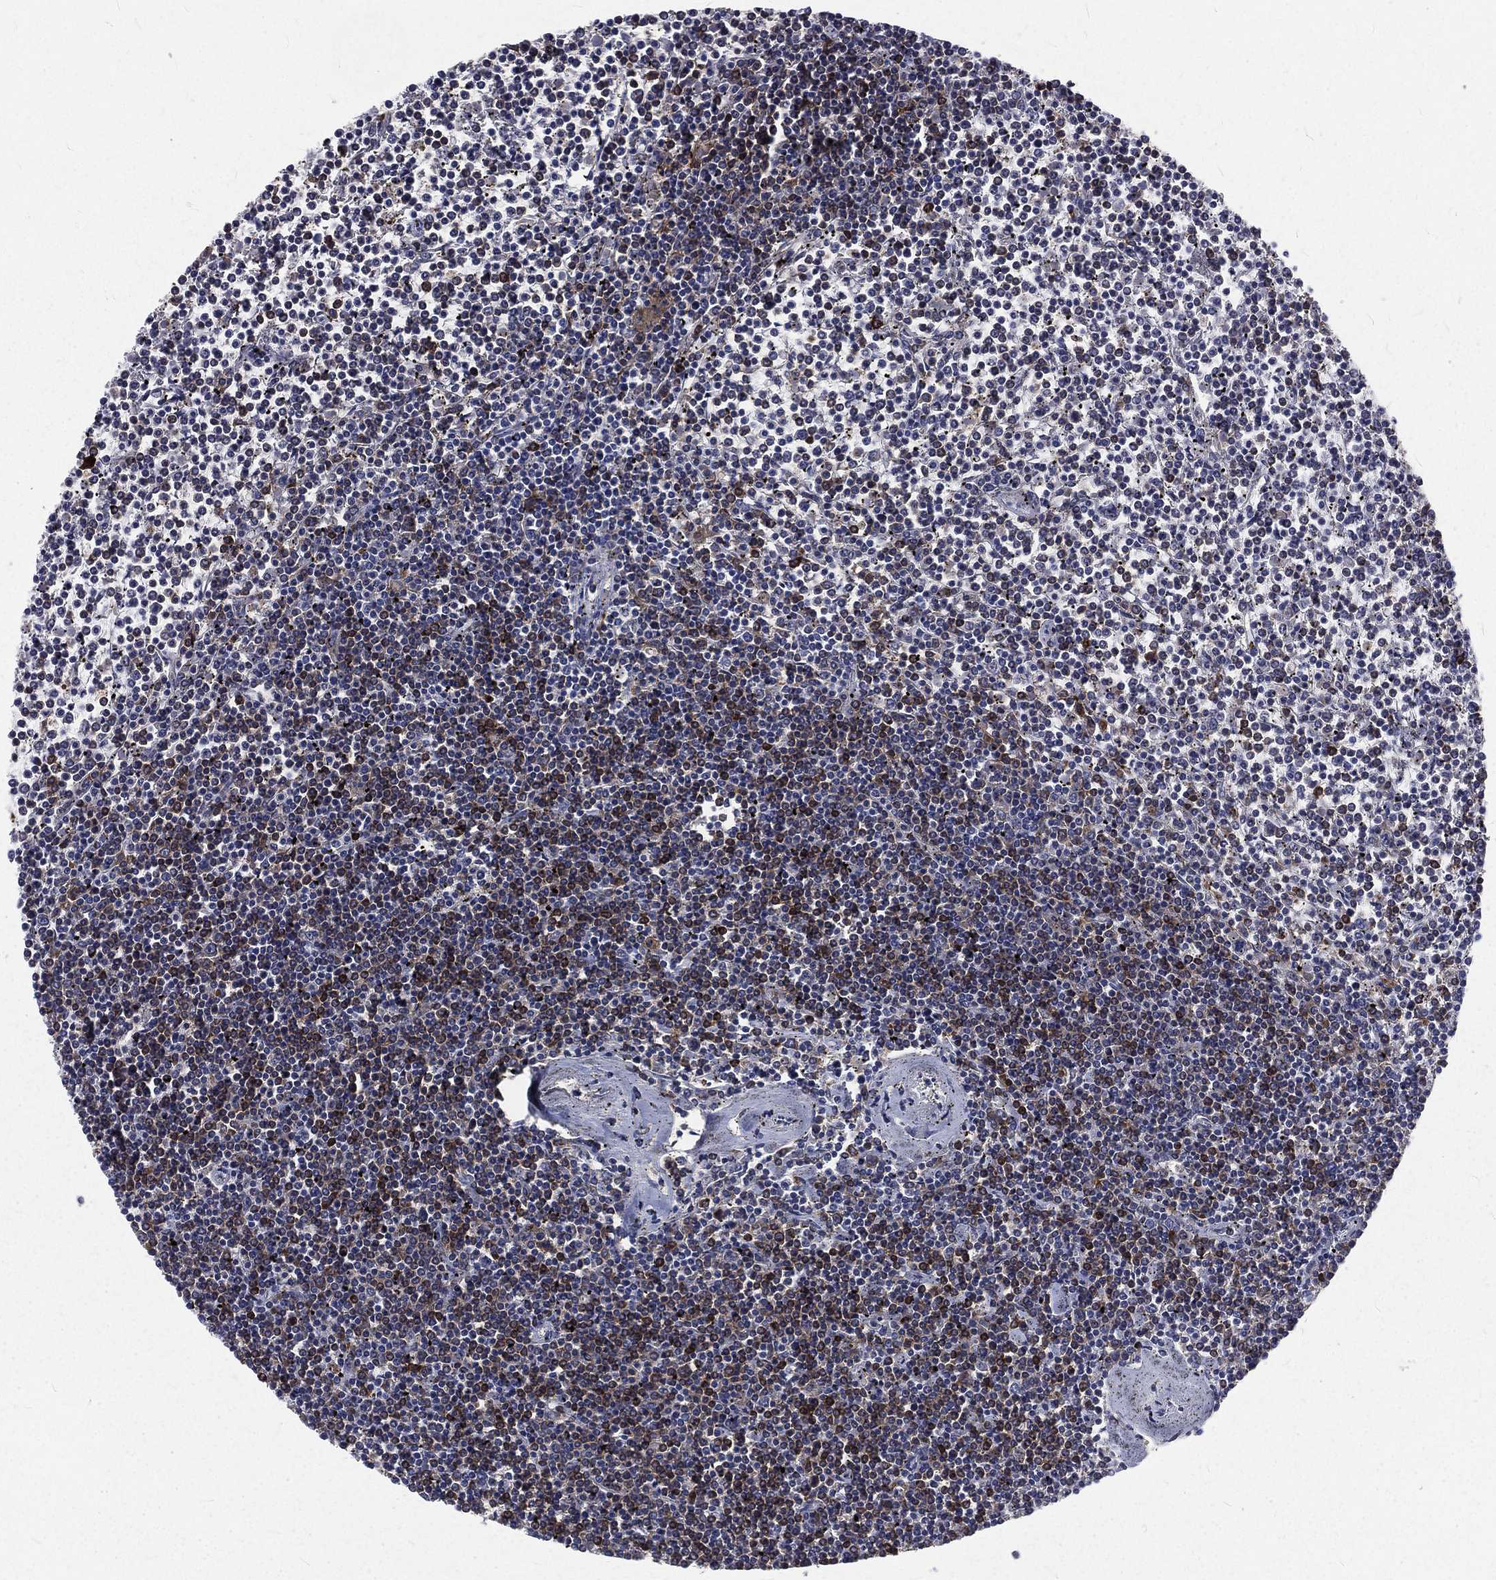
{"staining": {"intensity": "moderate", "quantity": "<25%", "location": "cytoplasmic/membranous"}, "tissue": "lymphoma", "cell_type": "Tumor cells", "image_type": "cancer", "snomed": [{"axis": "morphology", "description": "Malignant lymphoma, non-Hodgkin's type, Low grade"}, {"axis": "topography", "description": "Spleen"}], "caption": "IHC of human lymphoma exhibits low levels of moderate cytoplasmic/membranous staining in approximately <25% of tumor cells.", "gene": "BASP1", "patient": {"sex": "female", "age": 19}}